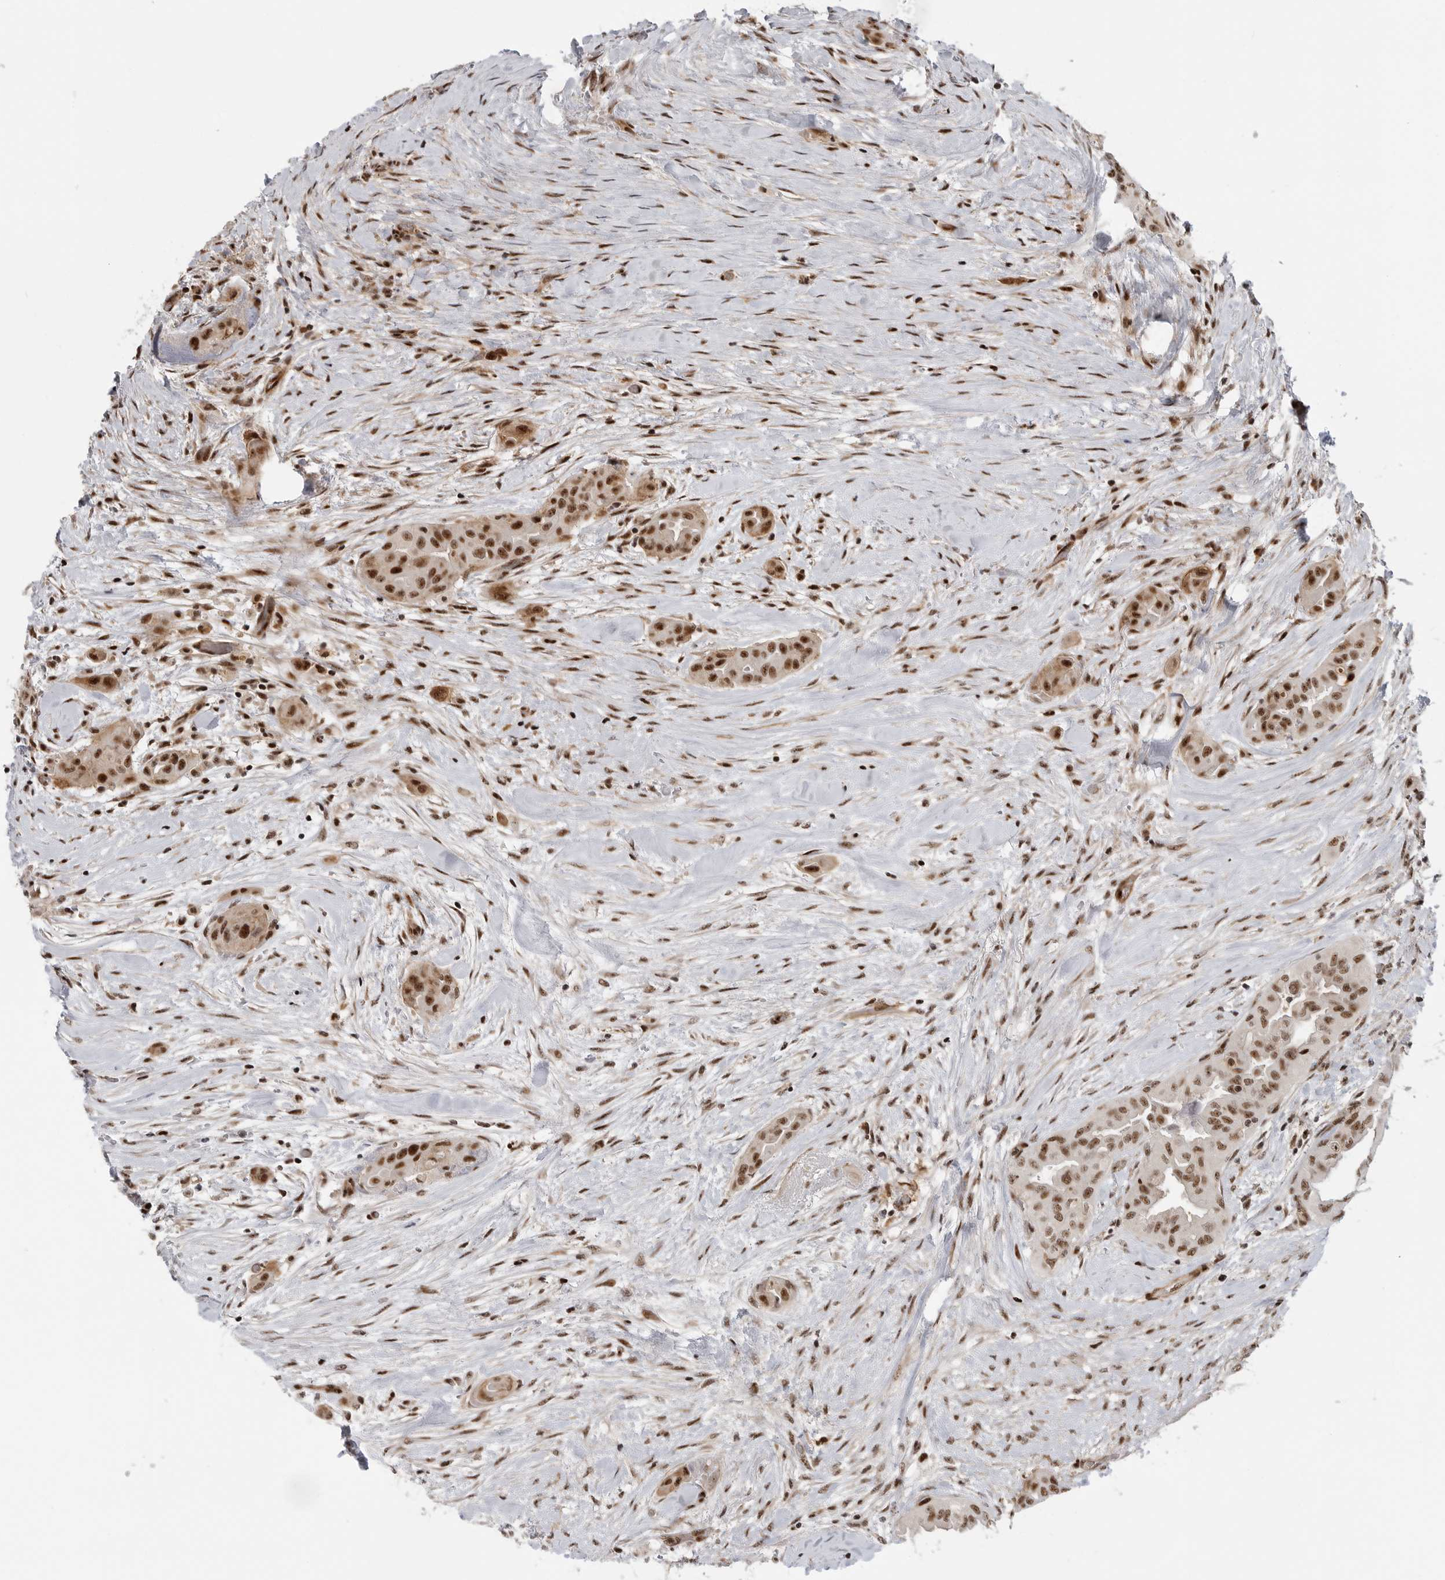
{"staining": {"intensity": "strong", "quantity": ">75%", "location": "nuclear"}, "tissue": "thyroid cancer", "cell_type": "Tumor cells", "image_type": "cancer", "snomed": [{"axis": "morphology", "description": "Papillary adenocarcinoma, NOS"}, {"axis": "topography", "description": "Thyroid gland"}], "caption": "Papillary adenocarcinoma (thyroid) stained for a protein (brown) displays strong nuclear positive staining in about >75% of tumor cells.", "gene": "GPATCH2", "patient": {"sex": "female", "age": 59}}